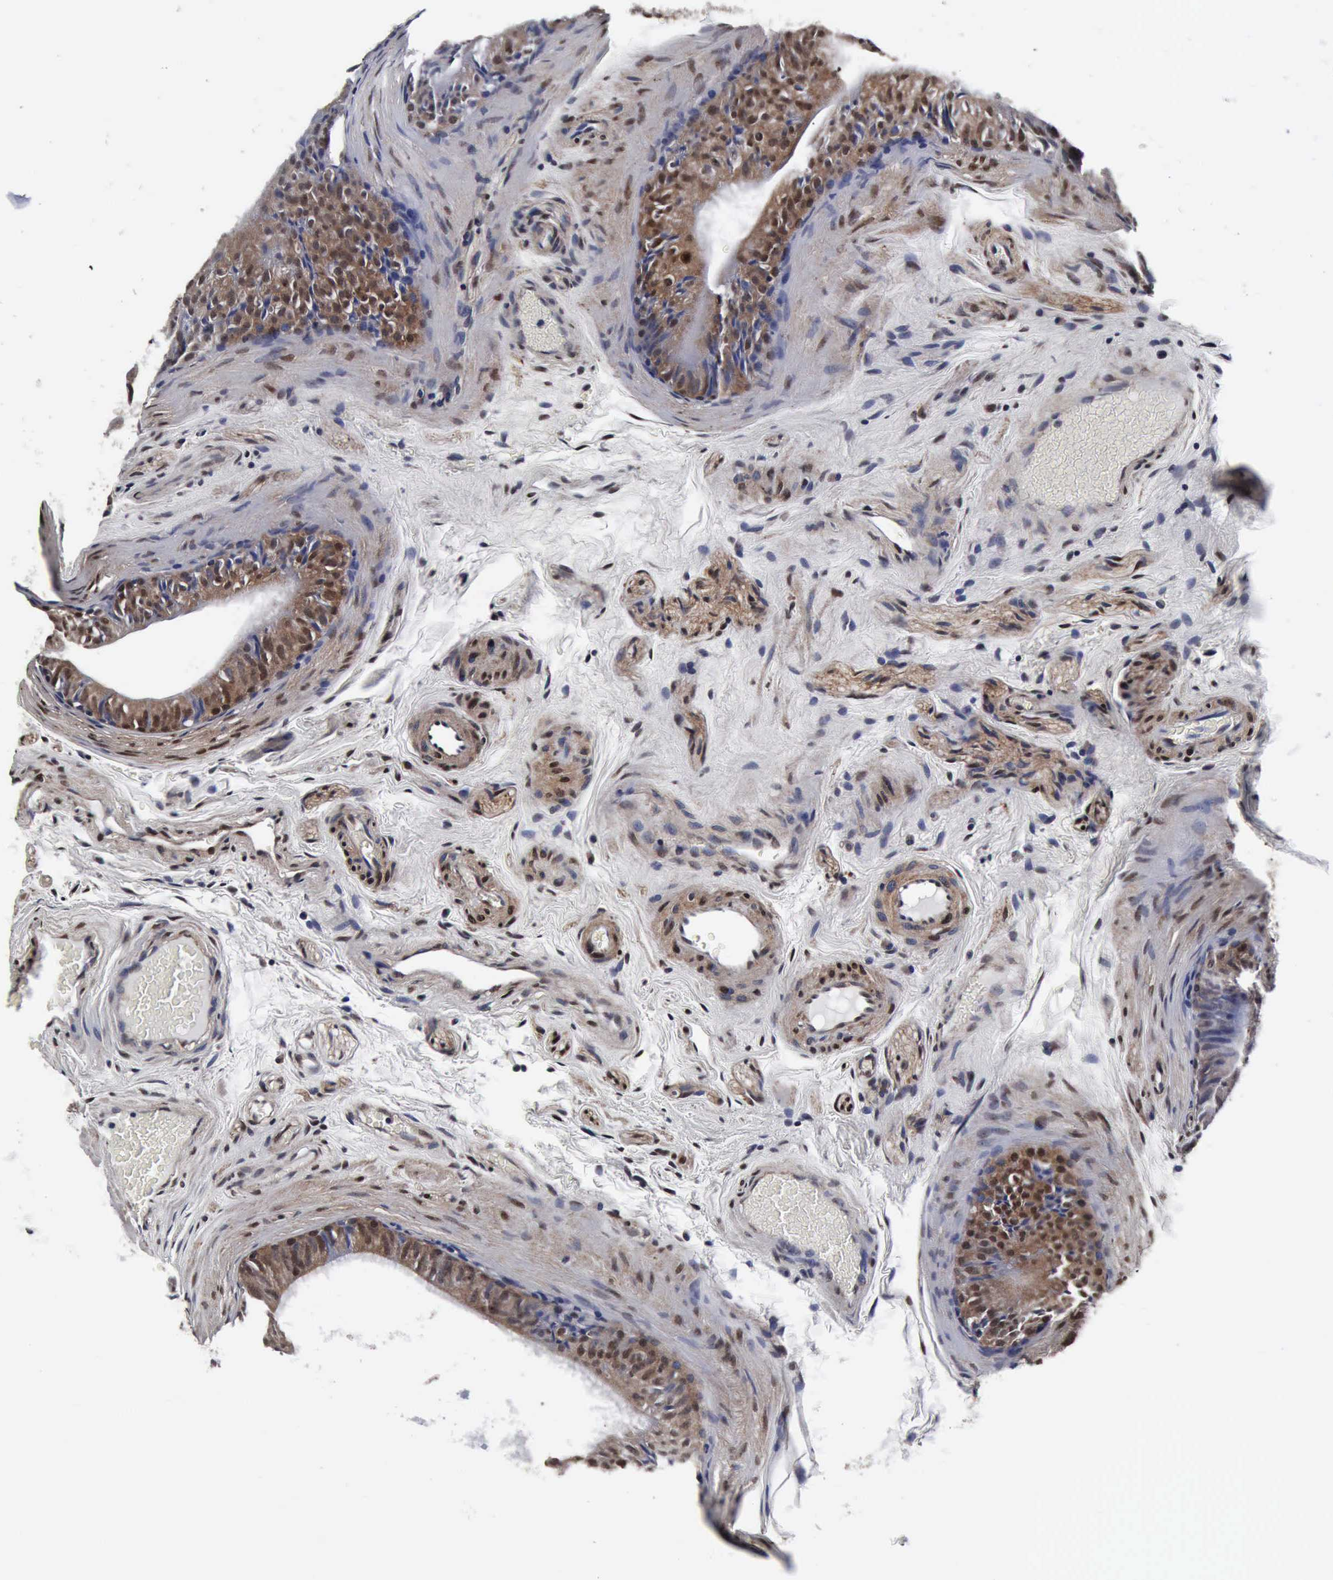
{"staining": {"intensity": "moderate", "quantity": ">75%", "location": "cytoplasmic/membranous,nuclear"}, "tissue": "epididymis", "cell_type": "Glandular cells", "image_type": "normal", "snomed": [{"axis": "morphology", "description": "Normal tissue, NOS"}, {"axis": "topography", "description": "Testis"}, {"axis": "topography", "description": "Epididymis"}], "caption": "Epididymis stained with a protein marker demonstrates moderate staining in glandular cells.", "gene": "UBC", "patient": {"sex": "male", "age": 36}}